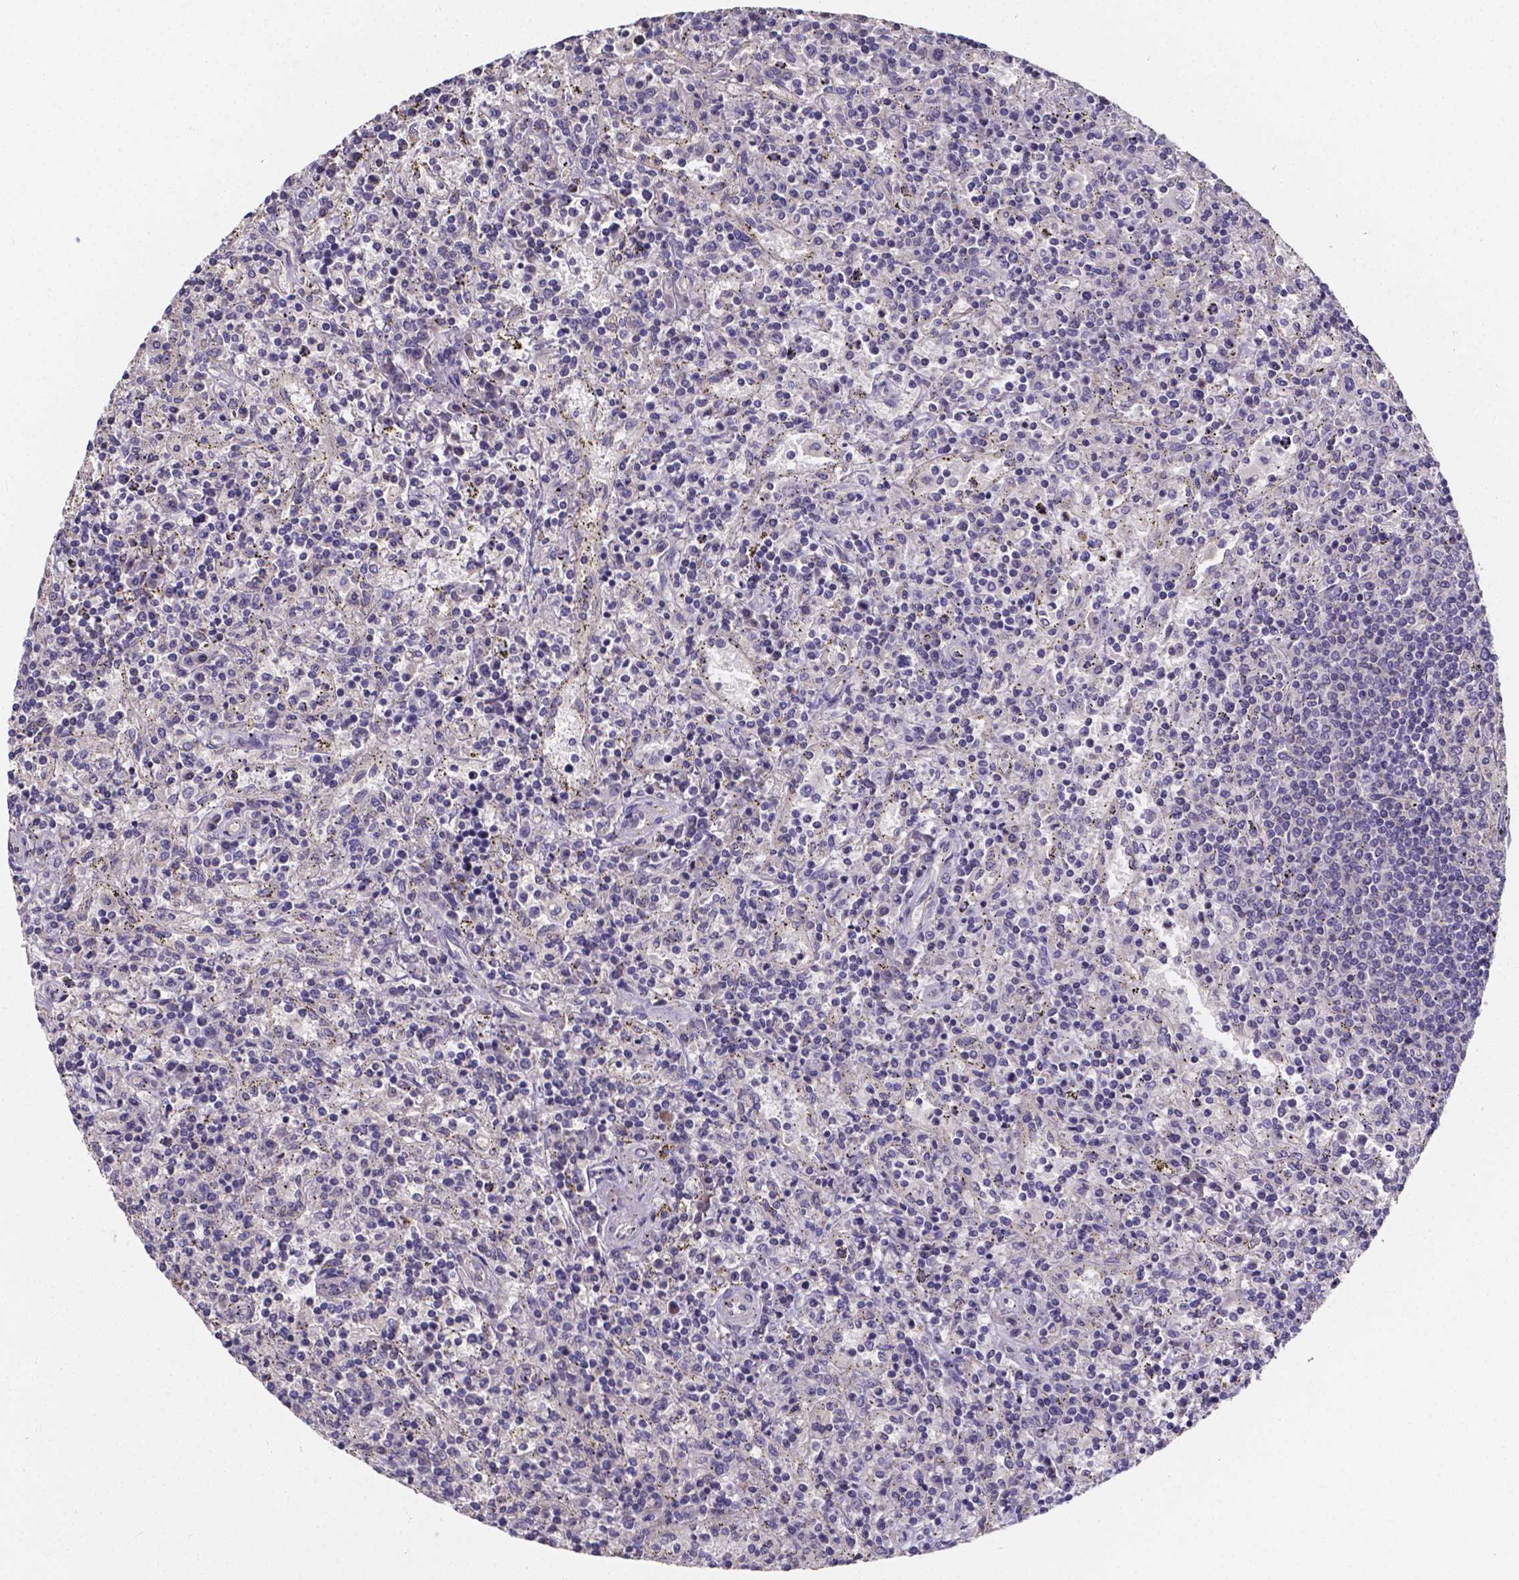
{"staining": {"intensity": "negative", "quantity": "none", "location": "none"}, "tissue": "lymphoma", "cell_type": "Tumor cells", "image_type": "cancer", "snomed": [{"axis": "morphology", "description": "Malignant lymphoma, non-Hodgkin's type, Low grade"}, {"axis": "topography", "description": "Spleen"}], "caption": "High magnification brightfield microscopy of lymphoma stained with DAB (3,3'-diaminobenzidine) (brown) and counterstained with hematoxylin (blue): tumor cells show no significant staining.", "gene": "THEMIS", "patient": {"sex": "male", "age": 62}}